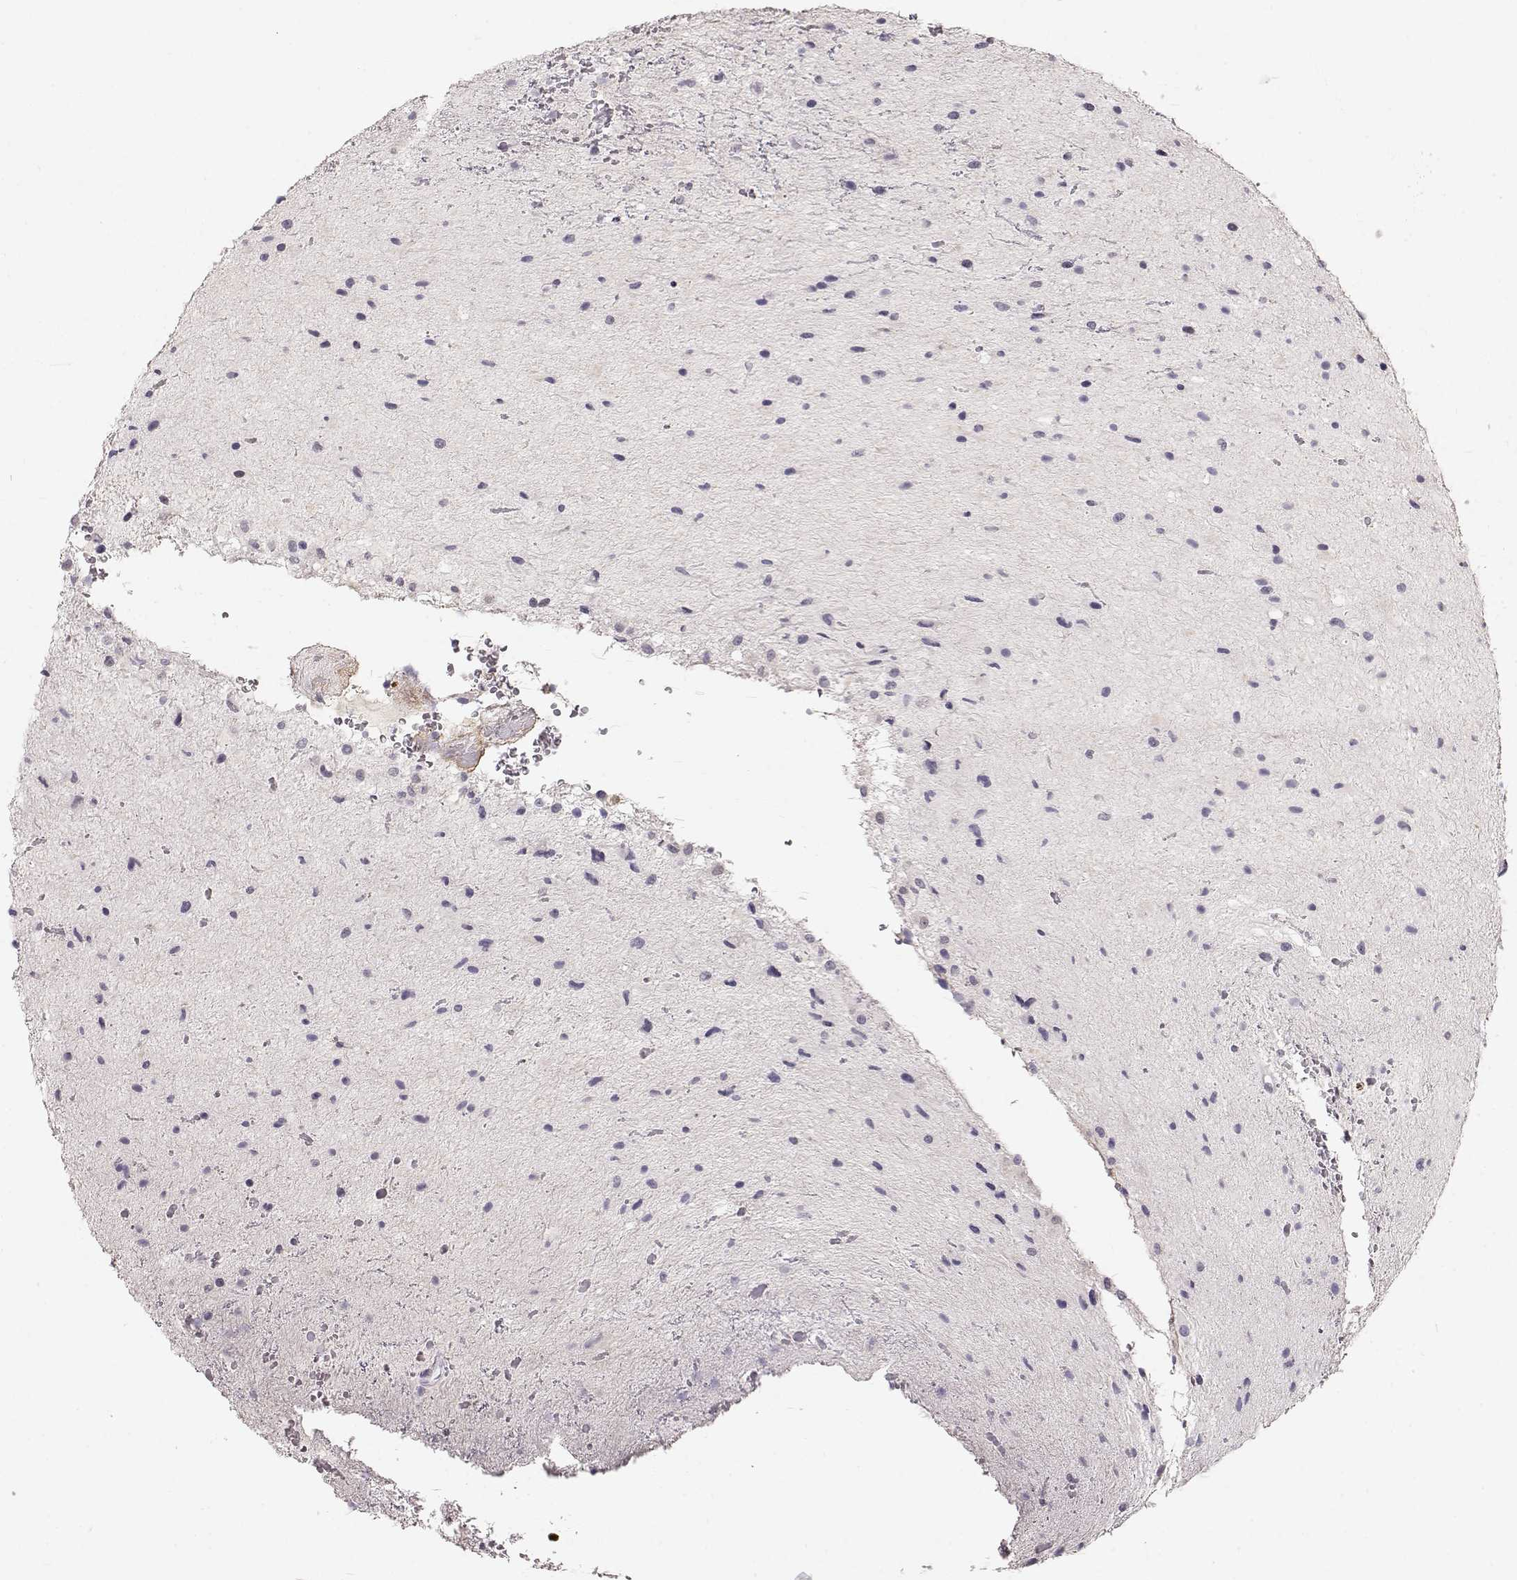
{"staining": {"intensity": "negative", "quantity": "none", "location": "none"}, "tissue": "glioma", "cell_type": "Tumor cells", "image_type": "cancer", "snomed": [{"axis": "morphology", "description": "Glioma, malignant, Low grade"}, {"axis": "topography", "description": "Cerebellum"}], "caption": "This is an immunohistochemistry (IHC) micrograph of human low-grade glioma (malignant). There is no staining in tumor cells.", "gene": "POU1F1", "patient": {"sex": "female", "age": 14}}